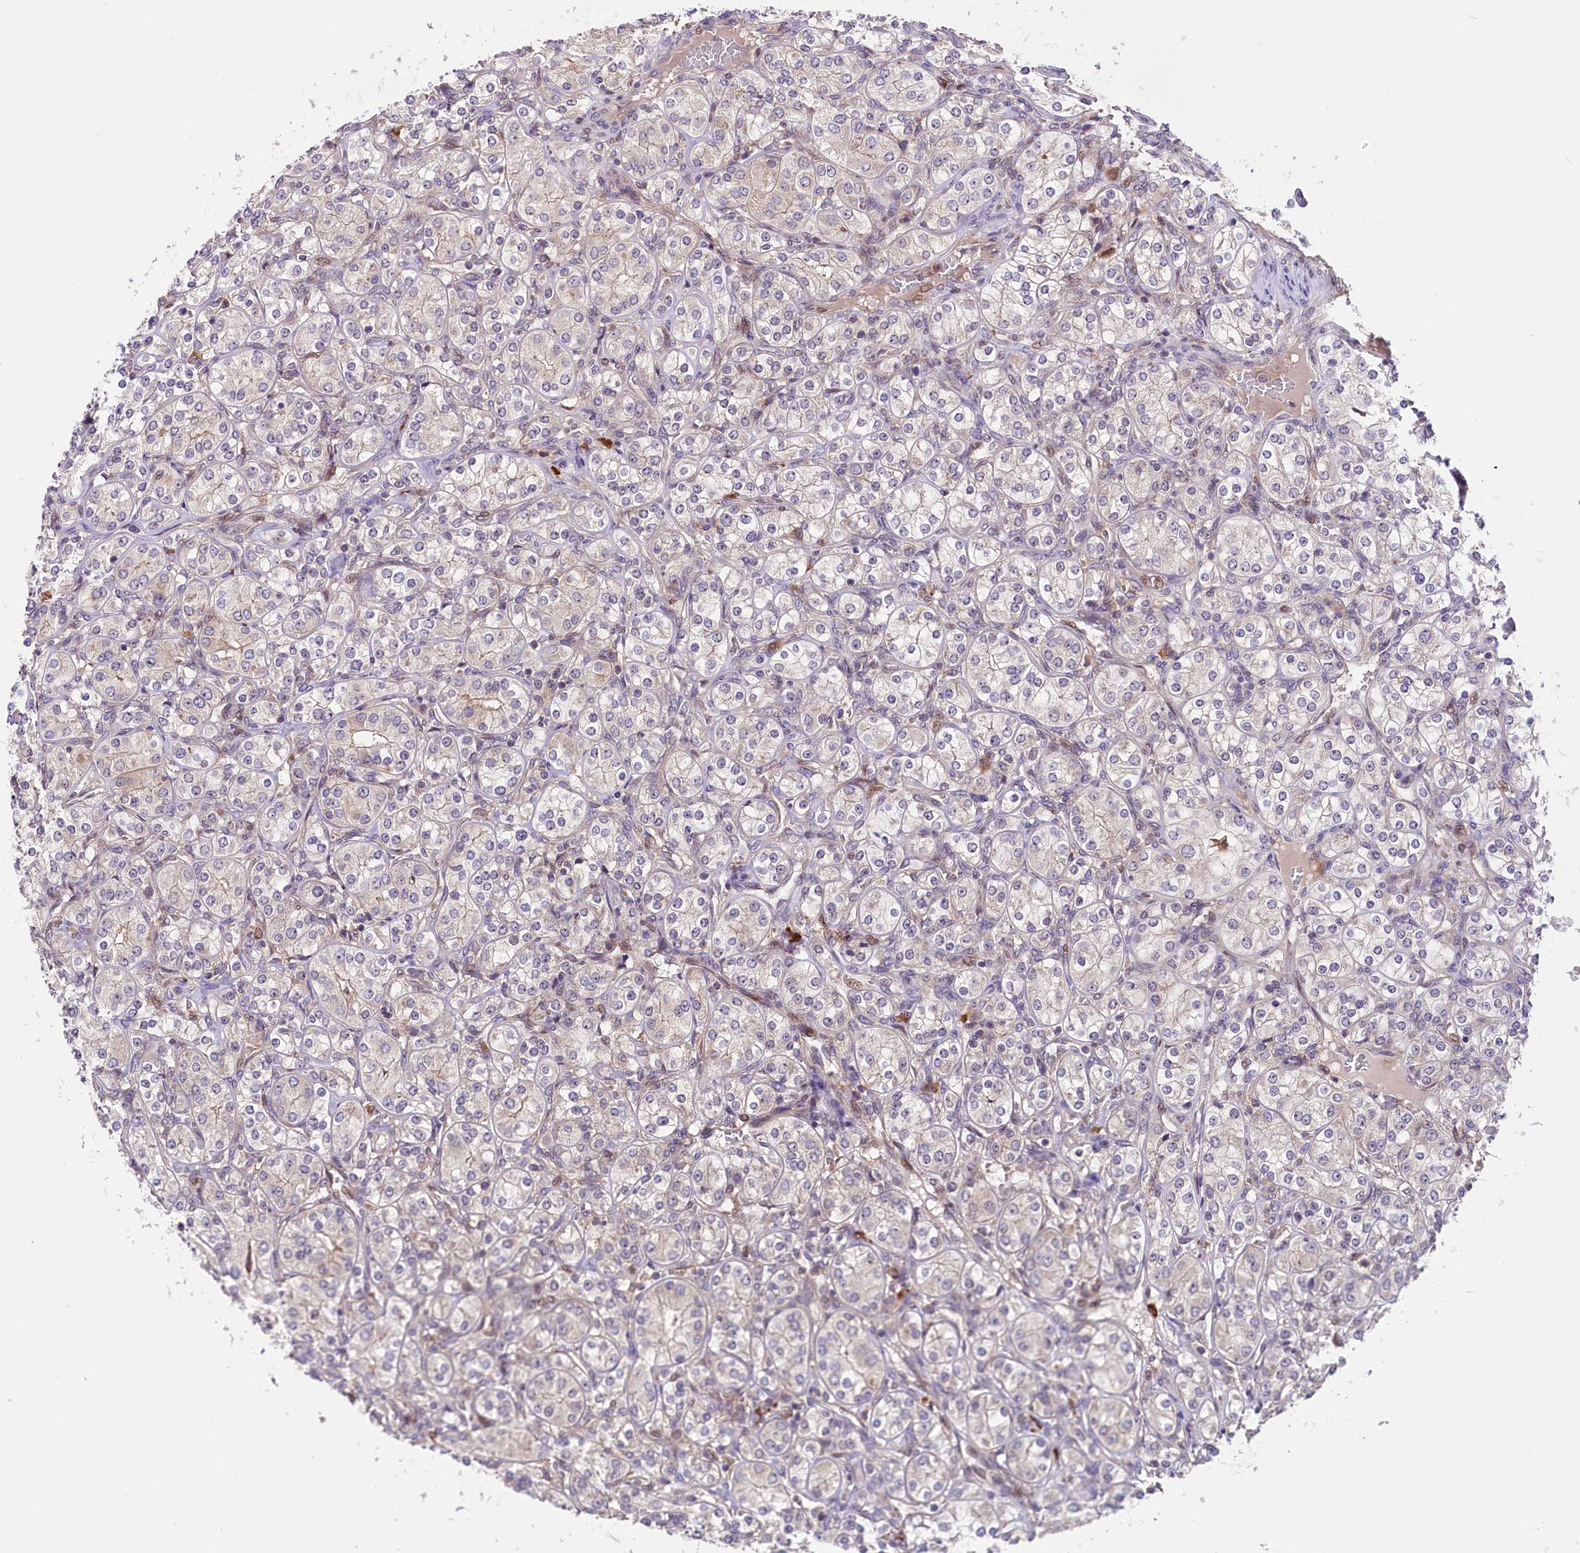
{"staining": {"intensity": "negative", "quantity": "none", "location": "none"}, "tissue": "renal cancer", "cell_type": "Tumor cells", "image_type": "cancer", "snomed": [{"axis": "morphology", "description": "Adenocarcinoma, NOS"}, {"axis": "topography", "description": "Kidney"}], "caption": "Tumor cells show no significant protein expression in adenocarcinoma (renal).", "gene": "RIC8A", "patient": {"sex": "male", "age": 77}}